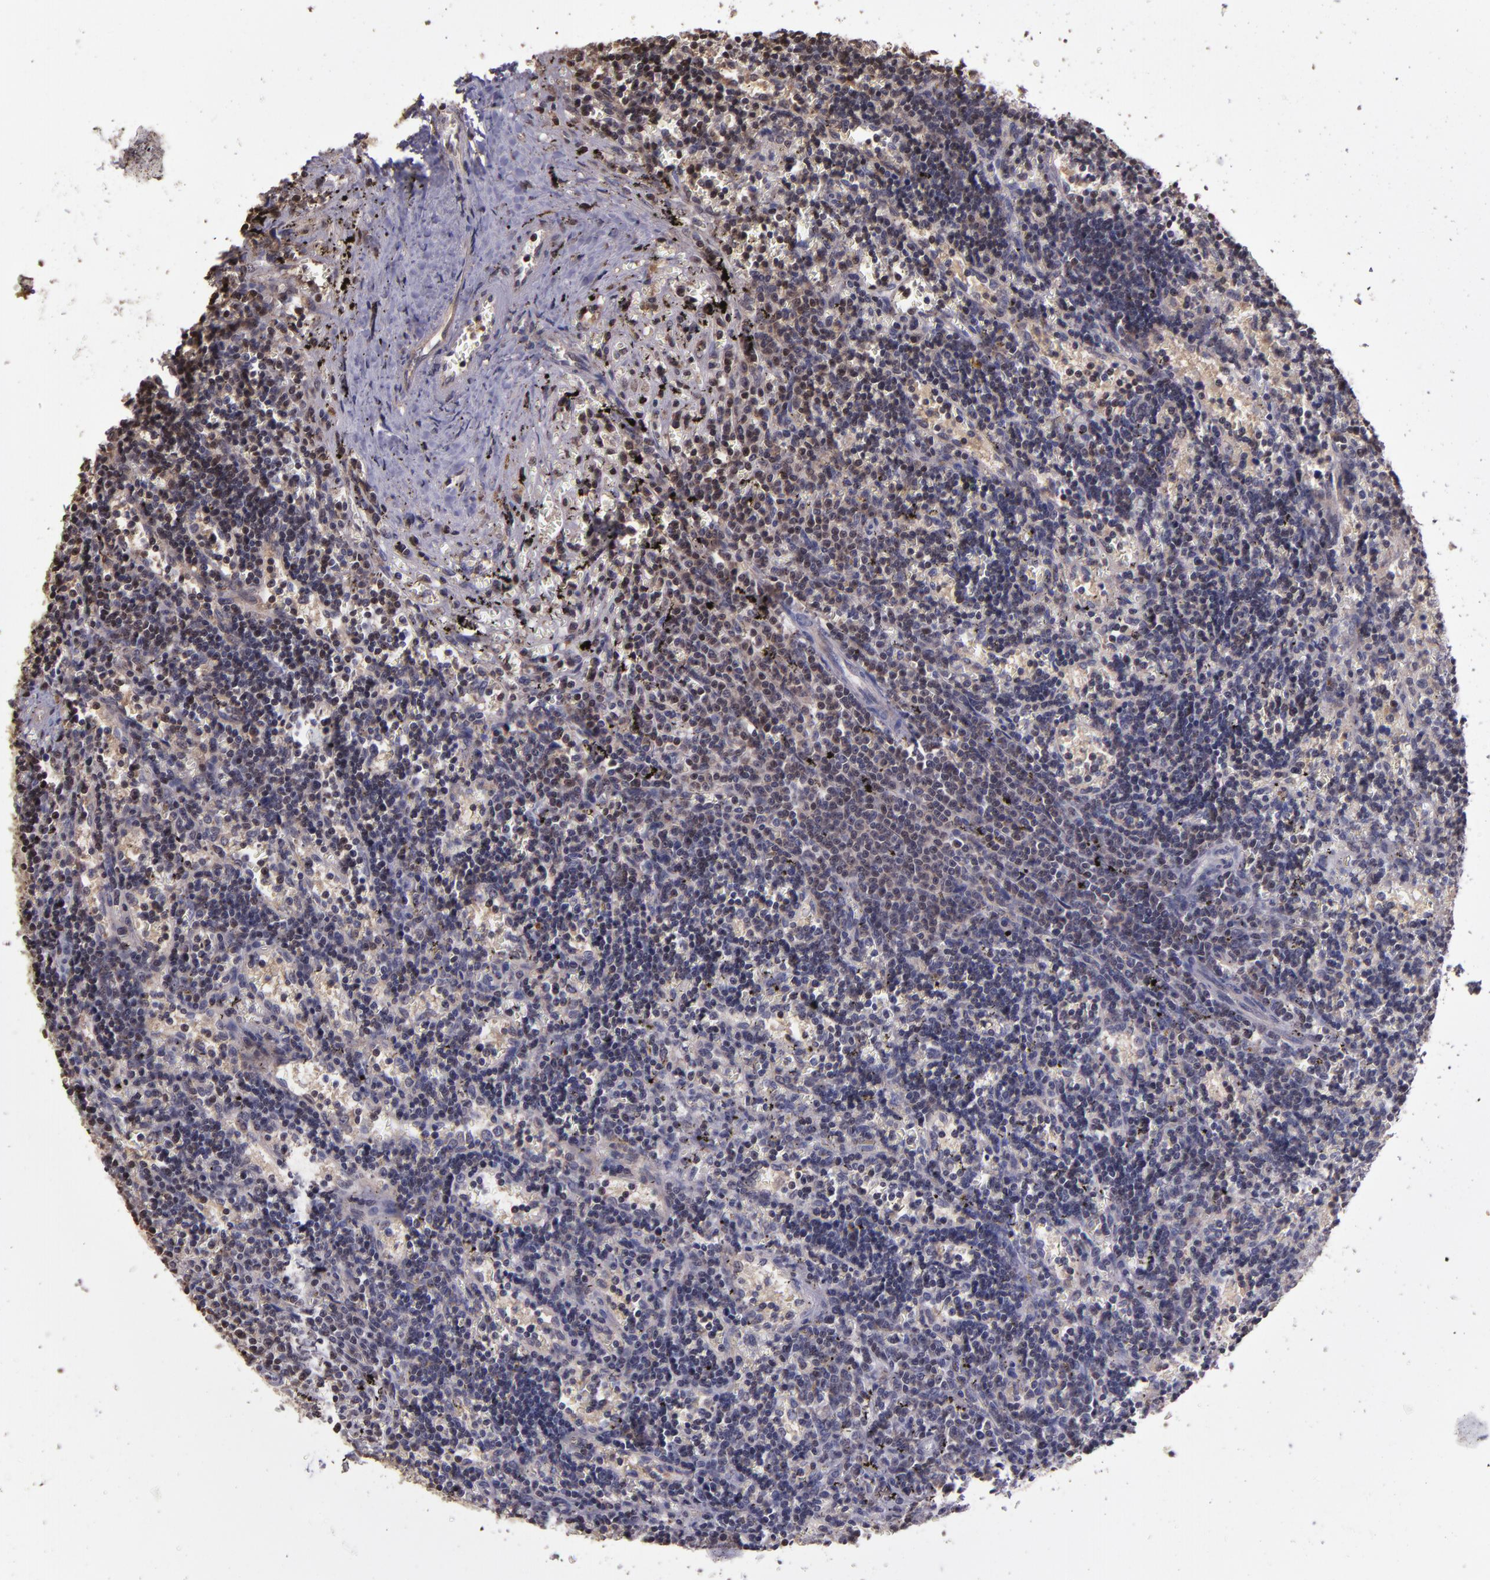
{"staining": {"intensity": "negative", "quantity": "none", "location": "none"}, "tissue": "lymphoma", "cell_type": "Tumor cells", "image_type": "cancer", "snomed": [{"axis": "morphology", "description": "Malignant lymphoma, non-Hodgkin's type, Low grade"}, {"axis": "topography", "description": "Spleen"}], "caption": "Immunohistochemistry image of human lymphoma stained for a protein (brown), which displays no staining in tumor cells.", "gene": "SERPINF2", "patient": {"sex": "male", "age": 60}}